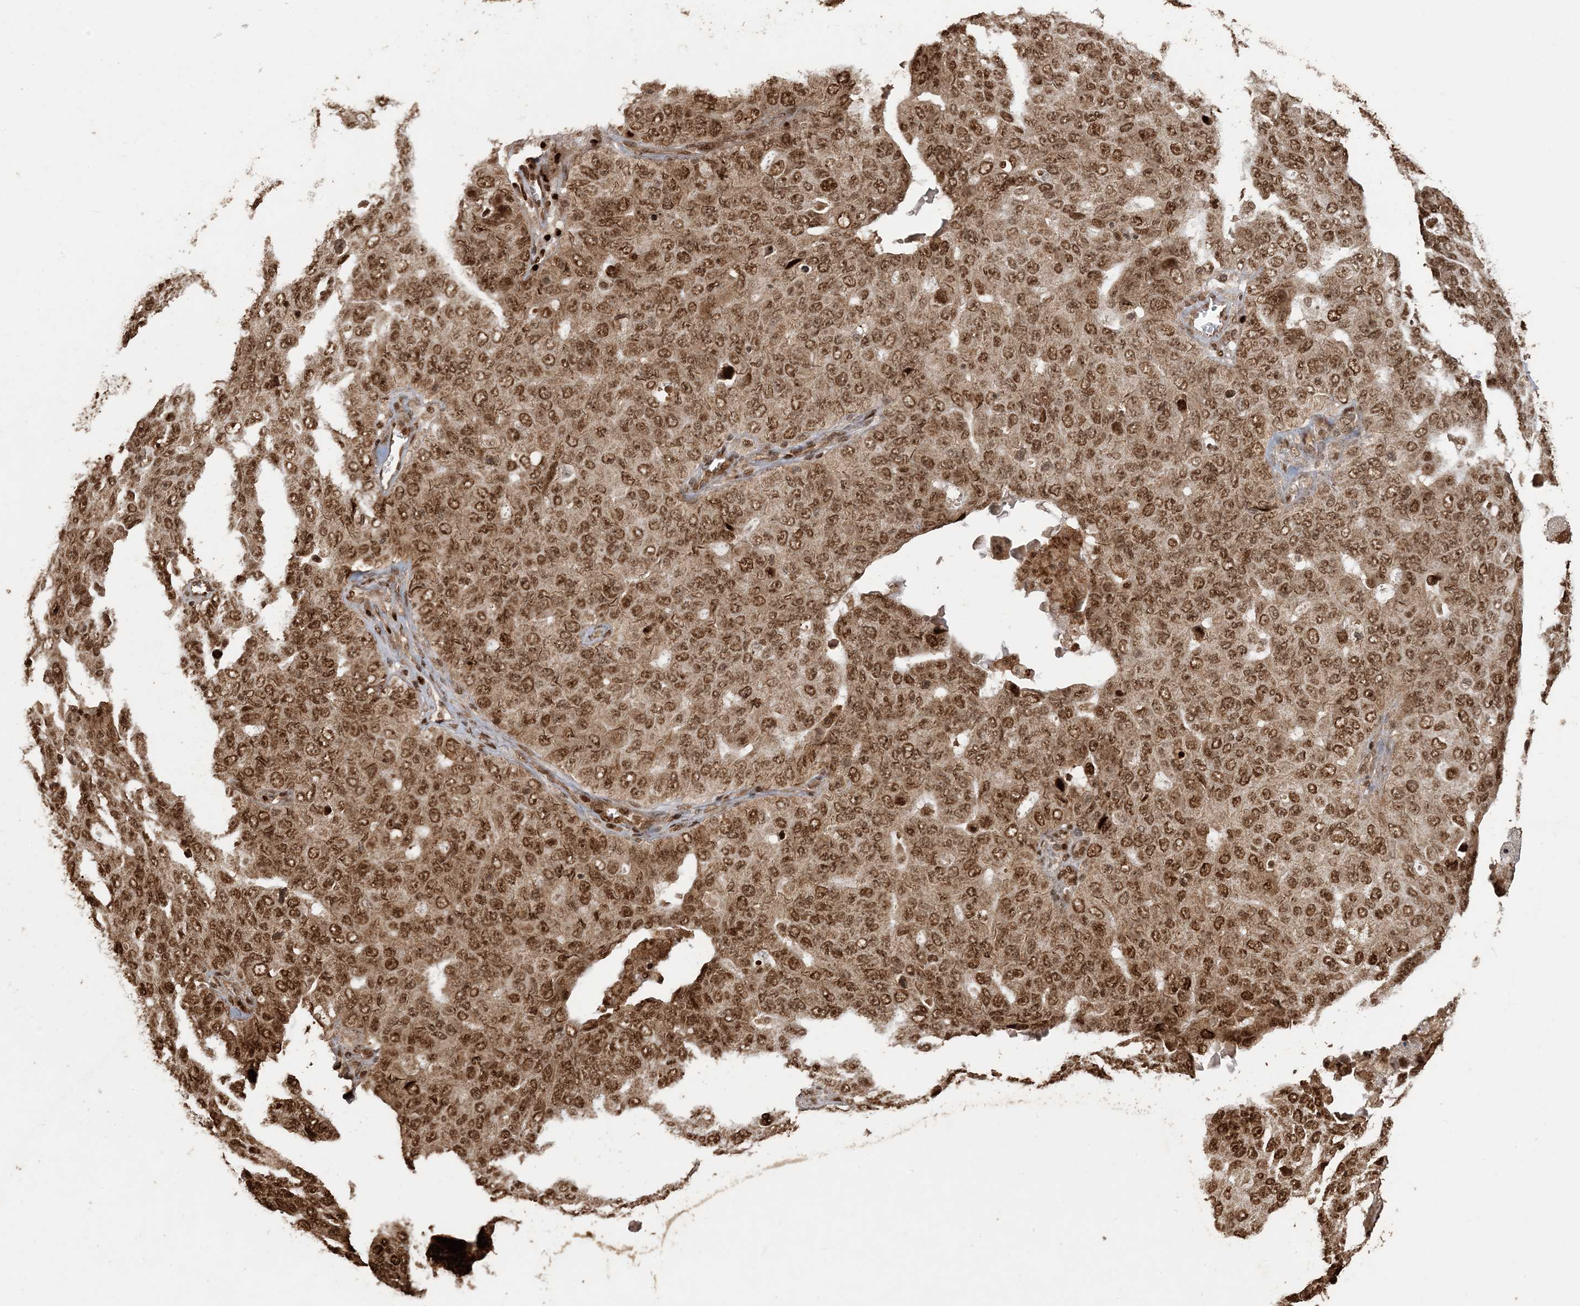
{"staining": {"intensity": "strong", "quantity": ">75%", "location": "nuclear"}, "tissue": "ovarian cancer", "cell_type": "Tumor cells", "image_type": "cancer", "snomed": [{"axis": "morphology", "description": "Carcinoma, endometroid"}, {"axis": "topography", "description": "Ovary"}], "caption": "Protein staining reveals strong nuclear expression in about >75% of tumor cells in endometroid carcinoma (ovarian). (IHC, brightfield microscopy, high magnification).", "gene": "ATP13A2", "patient": {"sex": "female", "age": 62}}